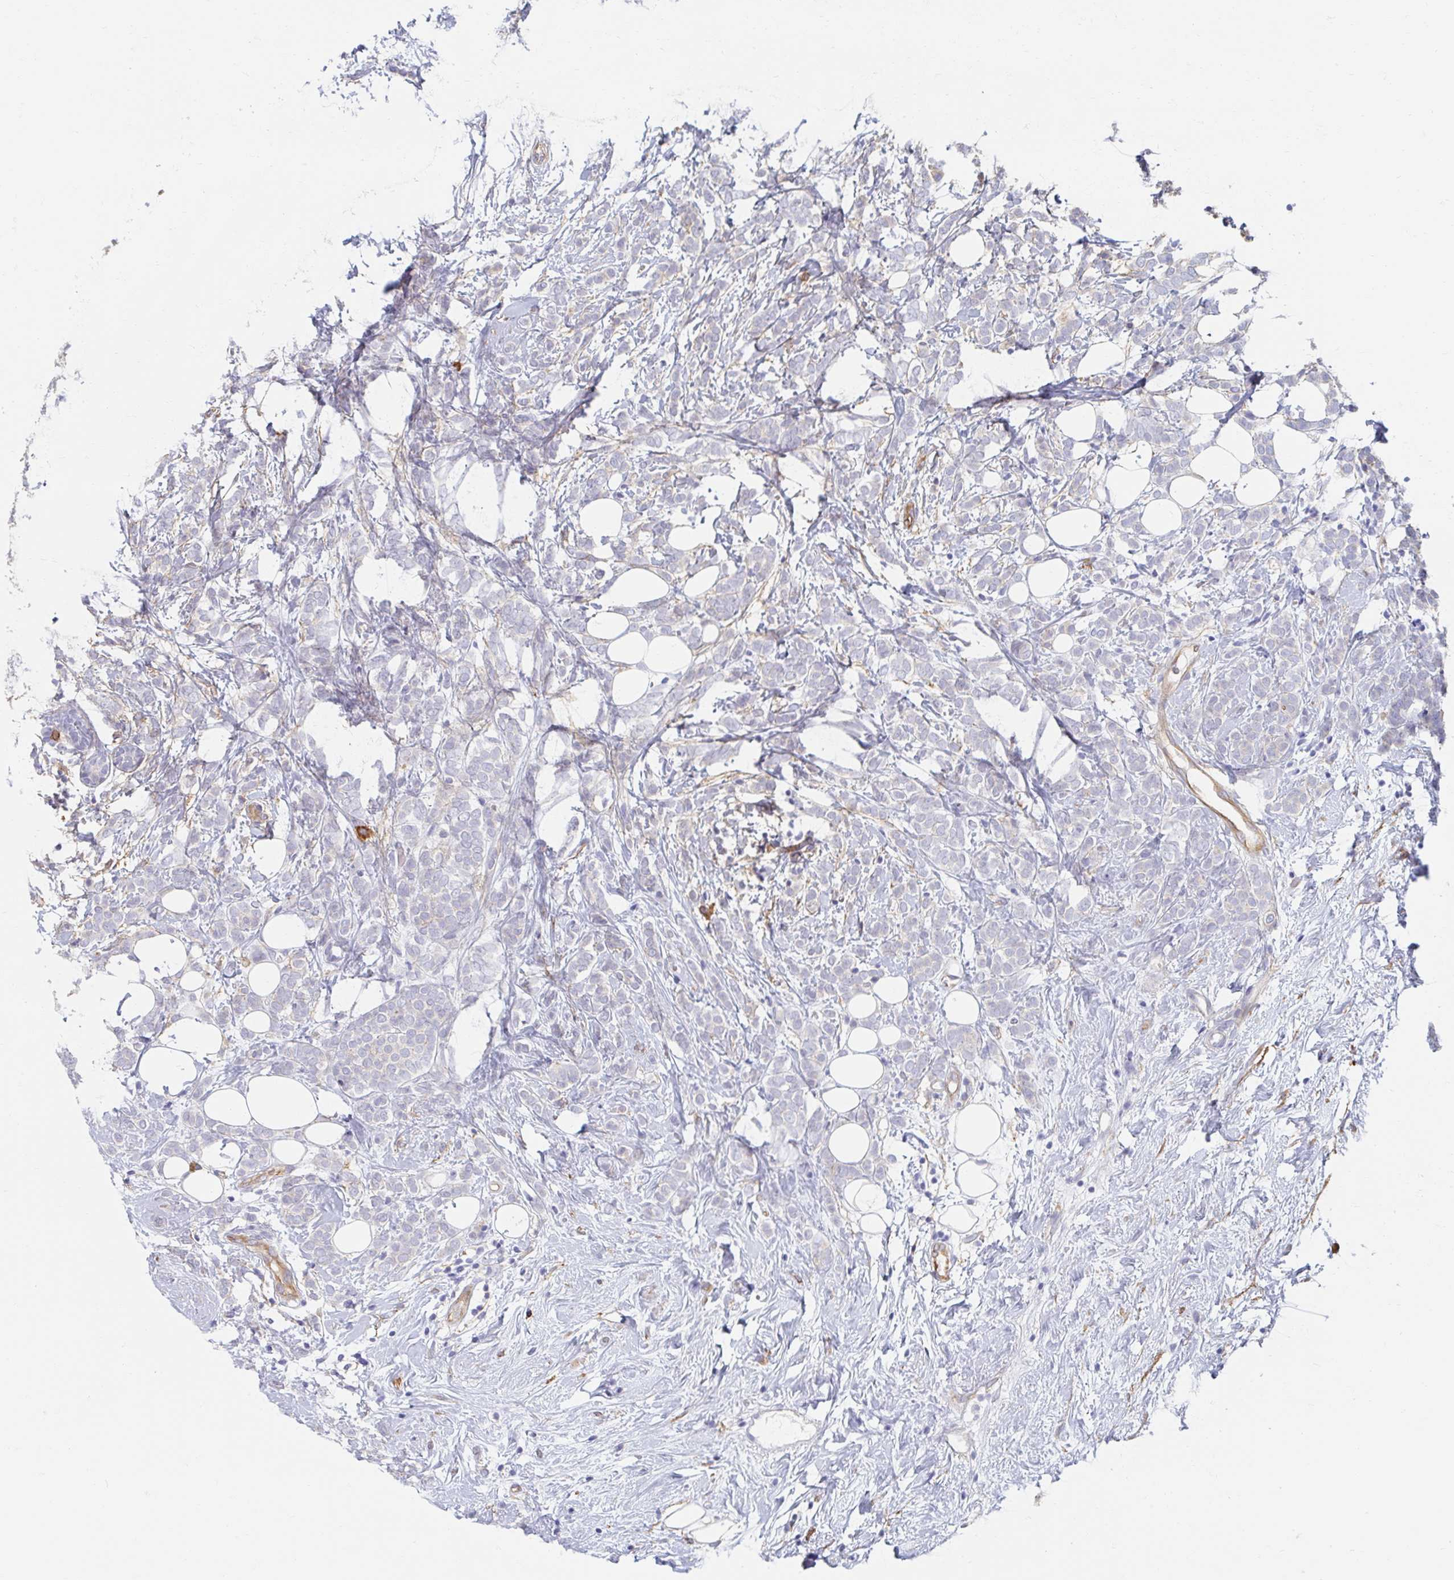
{"staining": {"intensity": "negative", "quantity": "none", "location": "none"}, "tissue": "breast cancer", "cell_type": "Tumor cells", "image_type": "cancer", "snomed": [{"axis": "morphology", "description": "Lobular carcinoma"}, {"axis": "topography", "description": "Breast"}], "caption": "An image of human lobular carcinoma (breast) is negative for staining in tumor cells.", "gene": "MYLK2", "patient": {"sex": "female", "age": 49}}